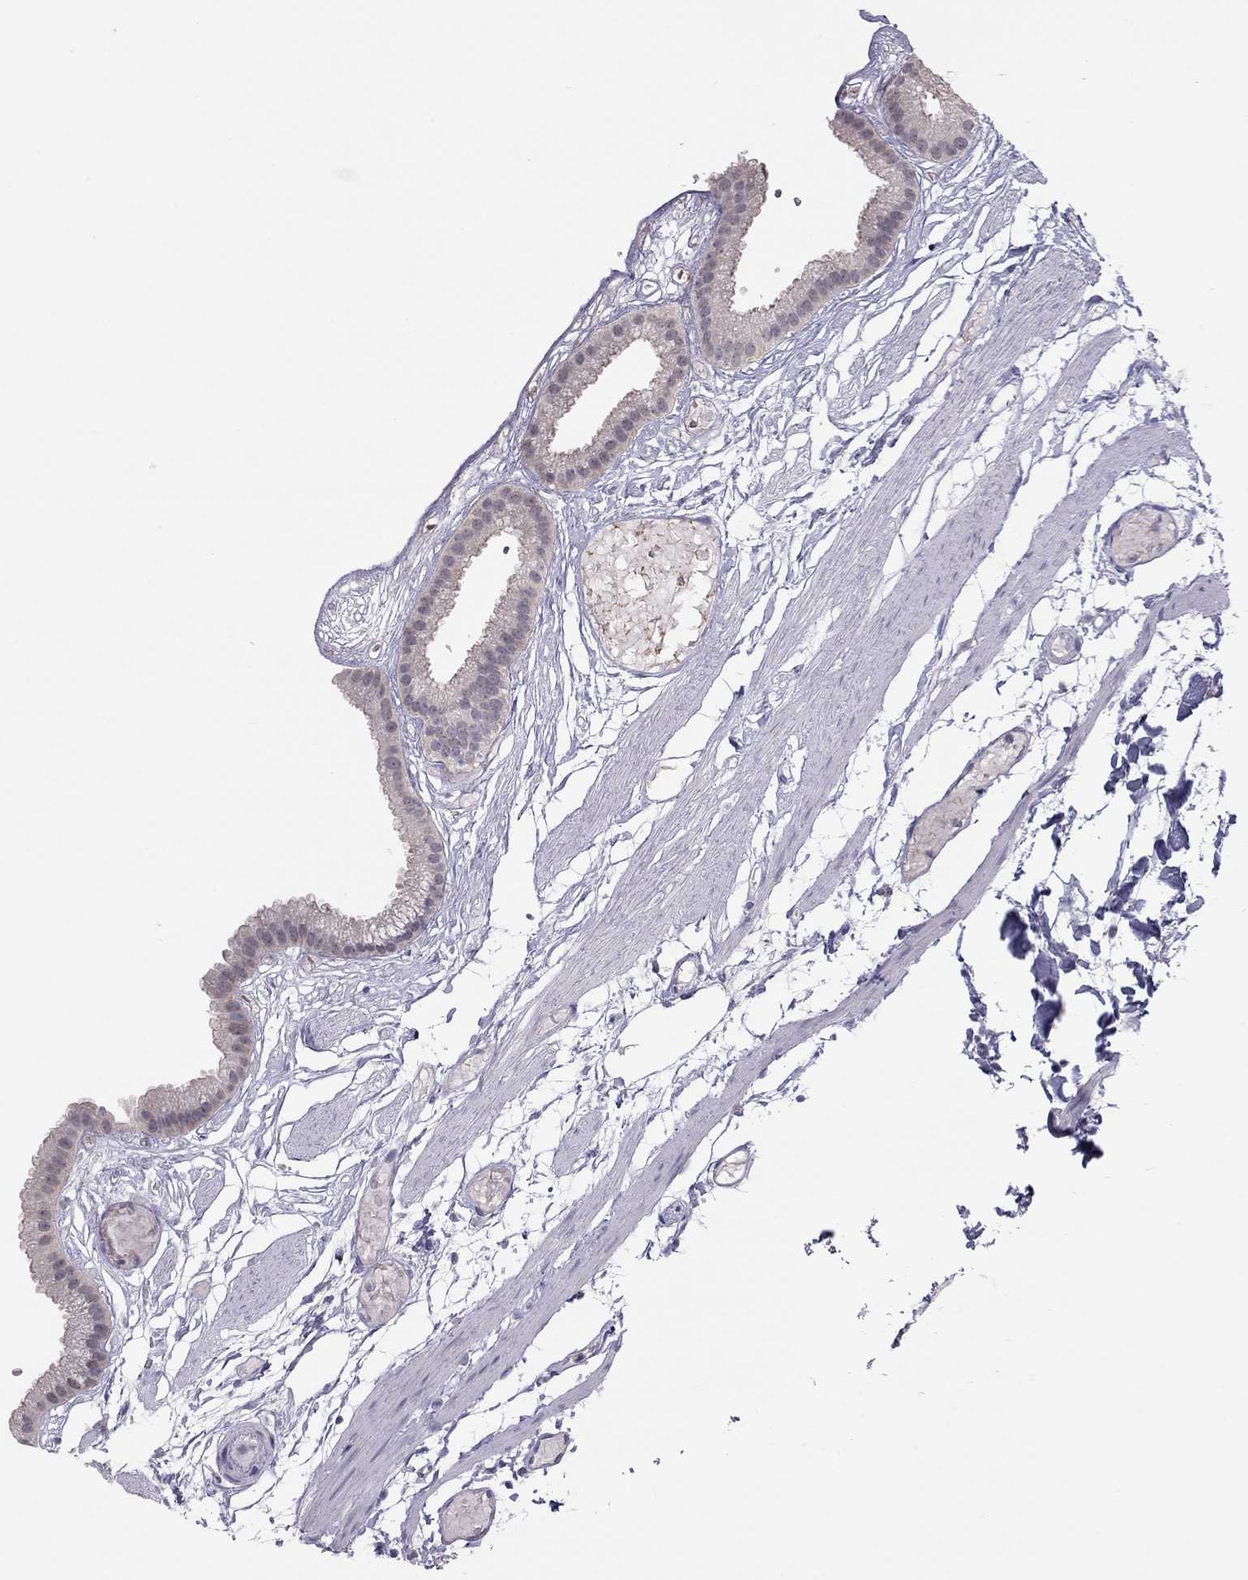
{"staining": {"intensity": "weak", "quantity": "<25%", "location": "cytoplasmic/membranous"}, "tissue": "gallbladder", "cell_type": "Glandular cells", "image_type": "normal", "snomed": [{"axis": "morphology", "description": "Normal tissue, NOS"}, {"axis": "topography", "description": "Gallbladder"}], "caption": "Immunohistochemistry histopathology image of benign gallbladder: gallbladder stained with DAB reveals no significant protein staining in glandular cells. Nuclei are stained in blue.", "gene": "HSF2BP", "patient": {"sex": "female", "age": 45}}